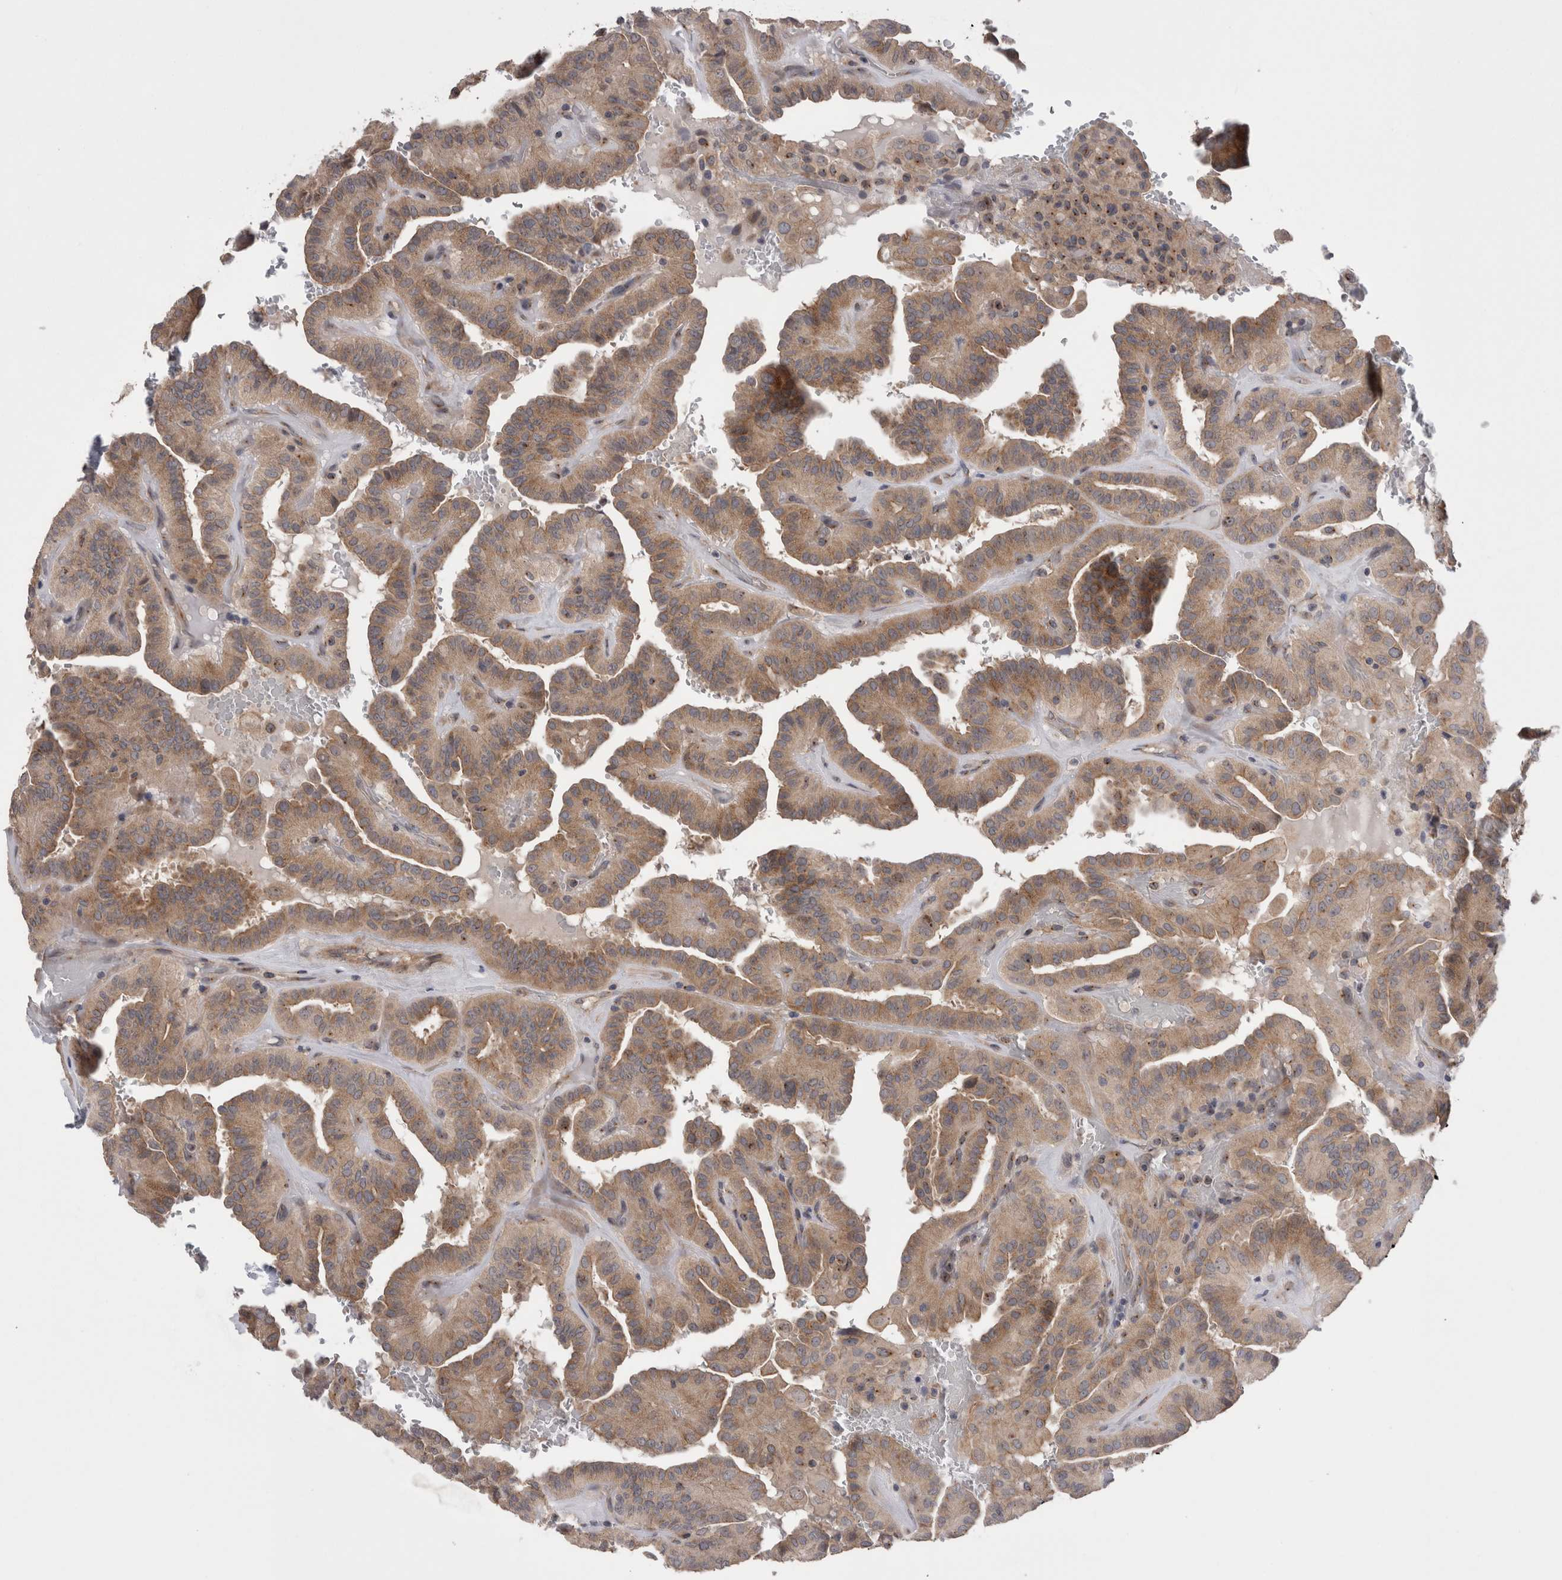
{"staining": {"intensity": "moderate", "quantity": ">75%", "location": "cytoplasmic/membranous"}, "tissue": "thyroid cancer", "cell_type": "Tumor cells", "image_type": "cancer", "snomed": [{"axis": "morphology", "description": "Papillary adenocarcinoma, NOS"}, {"axis": "topography", "description": "Thyroid gland"}], "caption": "IHC image of papillary adenocarcinoma (thyroid) stained for a protein (brown), which reveals medium levels of moderate cytoplasmic/membranous expression in approximately >75% of tumor cells.", "gene": "DCTN6", "patient": {"sex": "male", "age": 77}}